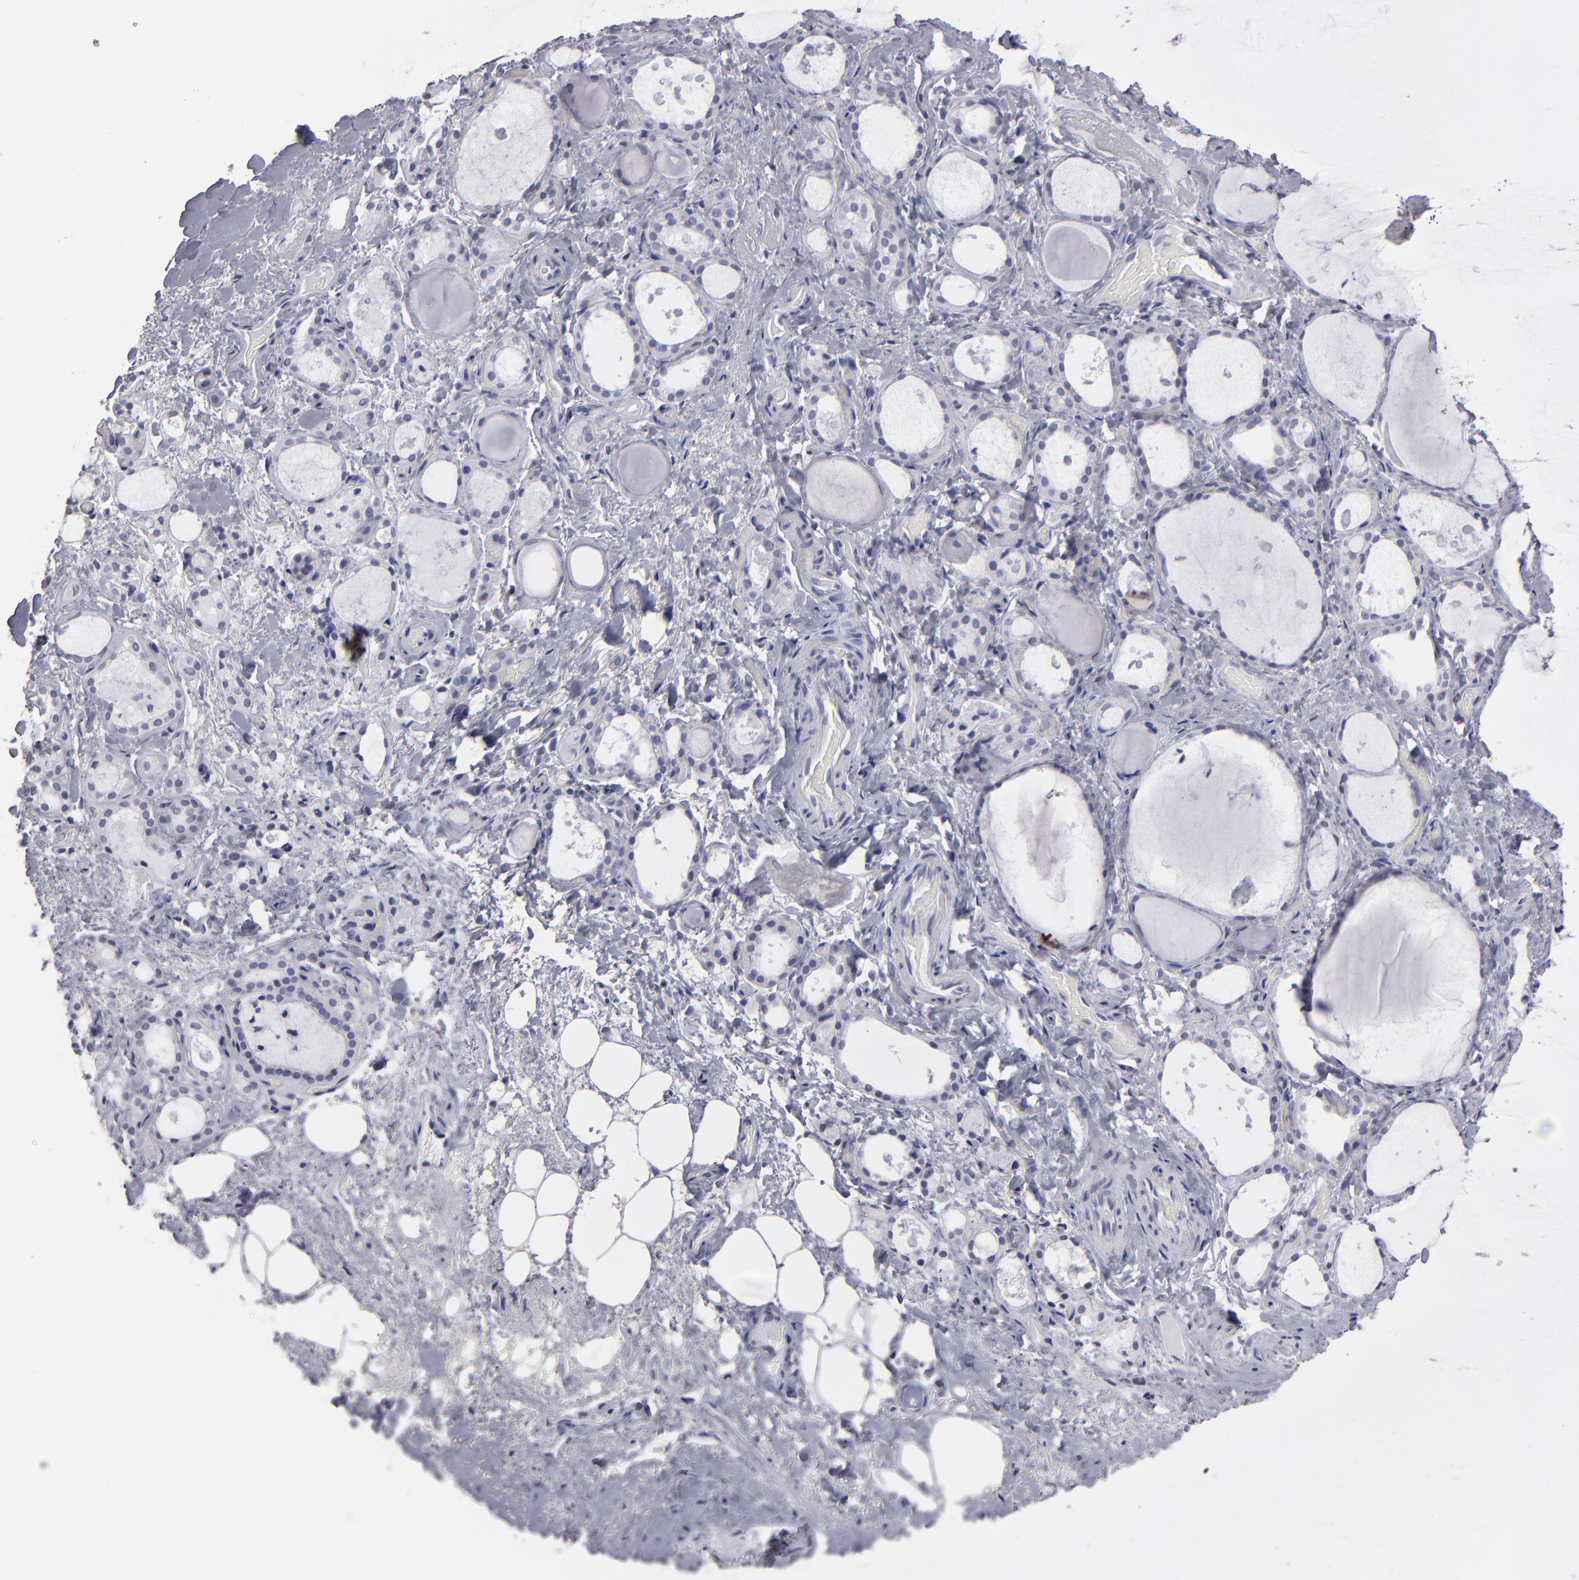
{"staining": {"intensity": "negative", "quantity": "none", "location": "none"}, "tissue": "thyroid gland", "cell_type": "Glandular cells", "image_type": "normal", "snomed": [{"axis": "morphology", "description": "Normal tissue, NOS"}, {"axis": "topography", "description": "Thyroid gland"}], "caption": "The micrograph displays no significant staining in glandular cells of thyroid gland. (Immunohistochemistry (ihc), brightfield microscopy, high magnification).", "gene": "ALDOB", "patient": {"sex": "female", "age": 75}}